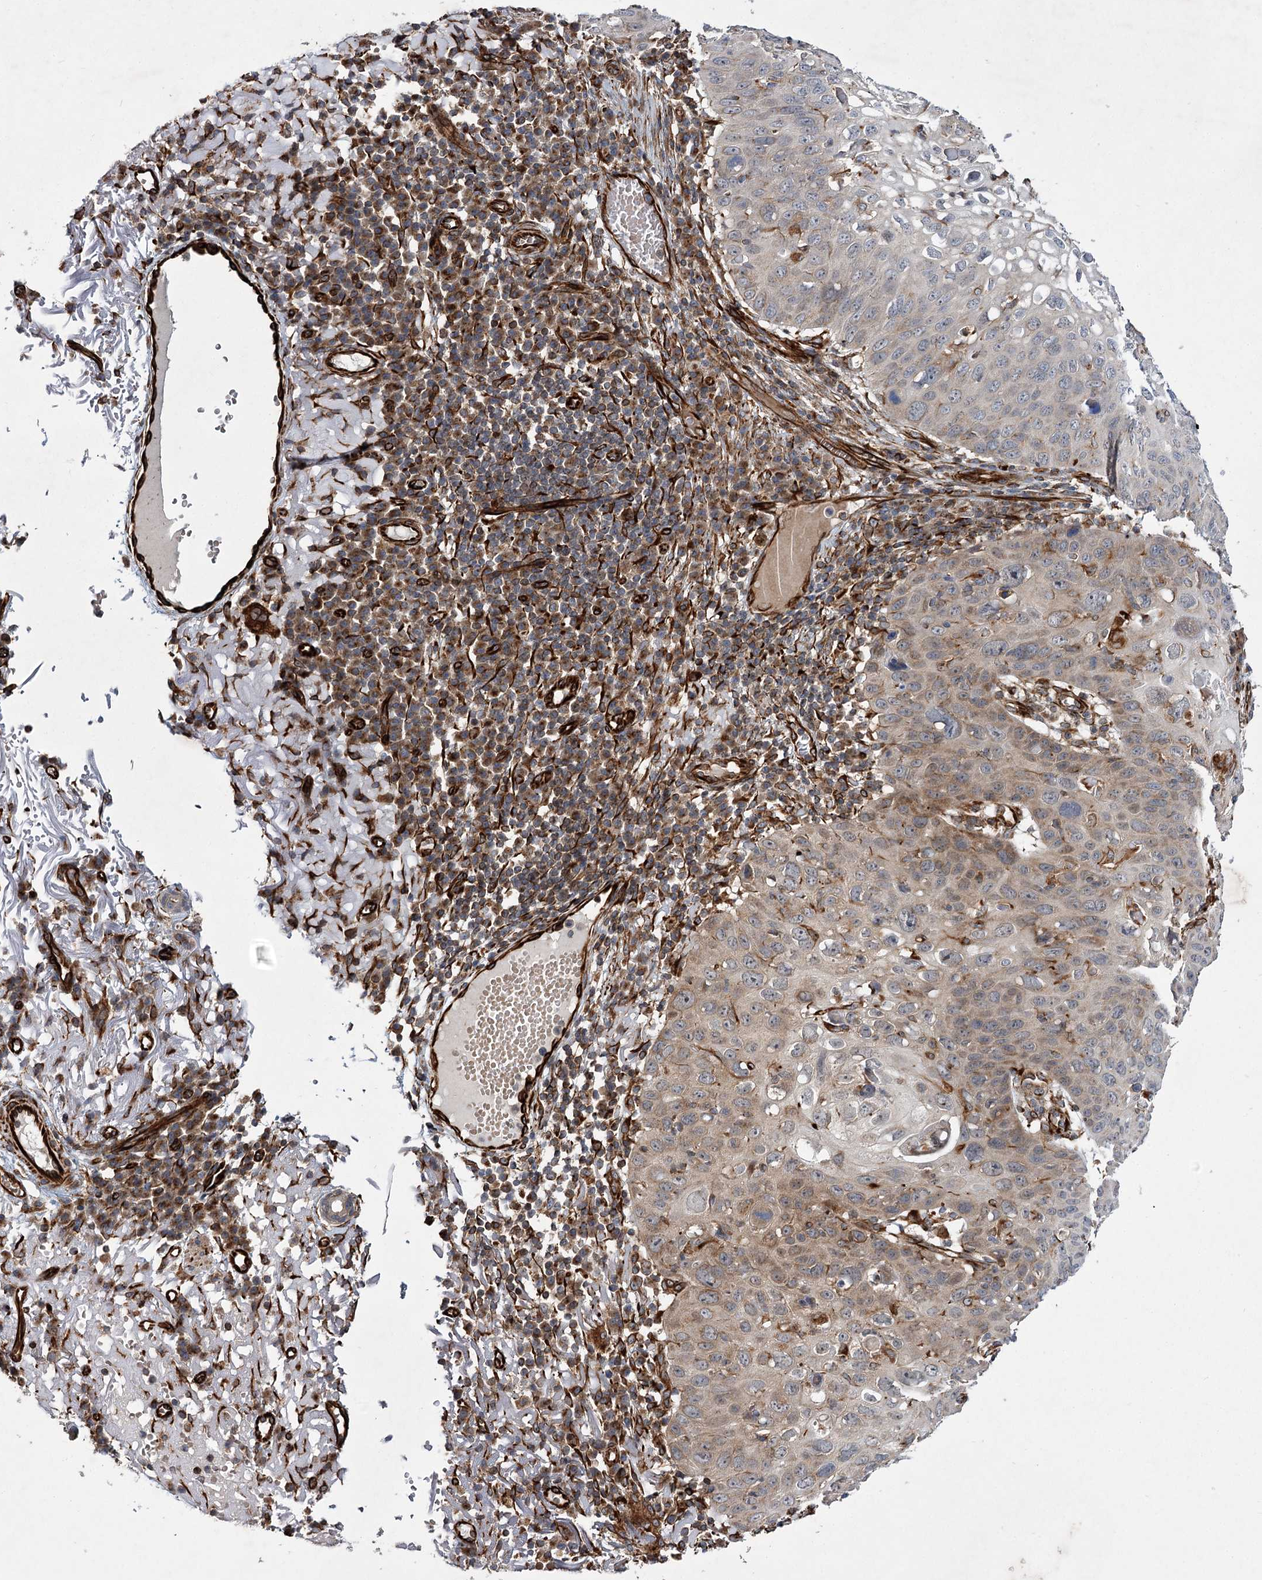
{"staining": {"intensity": "weak", "quantity": "<25%", "location": "cytoplasmic/membranous"}, "tissue": "skin cancer", "cell_type": "Tumor cells", "image_type": "cancer", "snomed": [{"axis": "morphology", "description": "Squamous cell carcinoma, NOS"}, {"axis": "topography", "description": "Skin"}], "caption": "Immunohistochemistry histopathology image of squamous cell carcinoma (skin) stained for a protein (brown), which demonstrates no expression in tumor cells. (DAB immunohistochemistry (IHC), high magnification).", "gene": "DPEP2", "patient": {"sex": "female", "age": 90}}